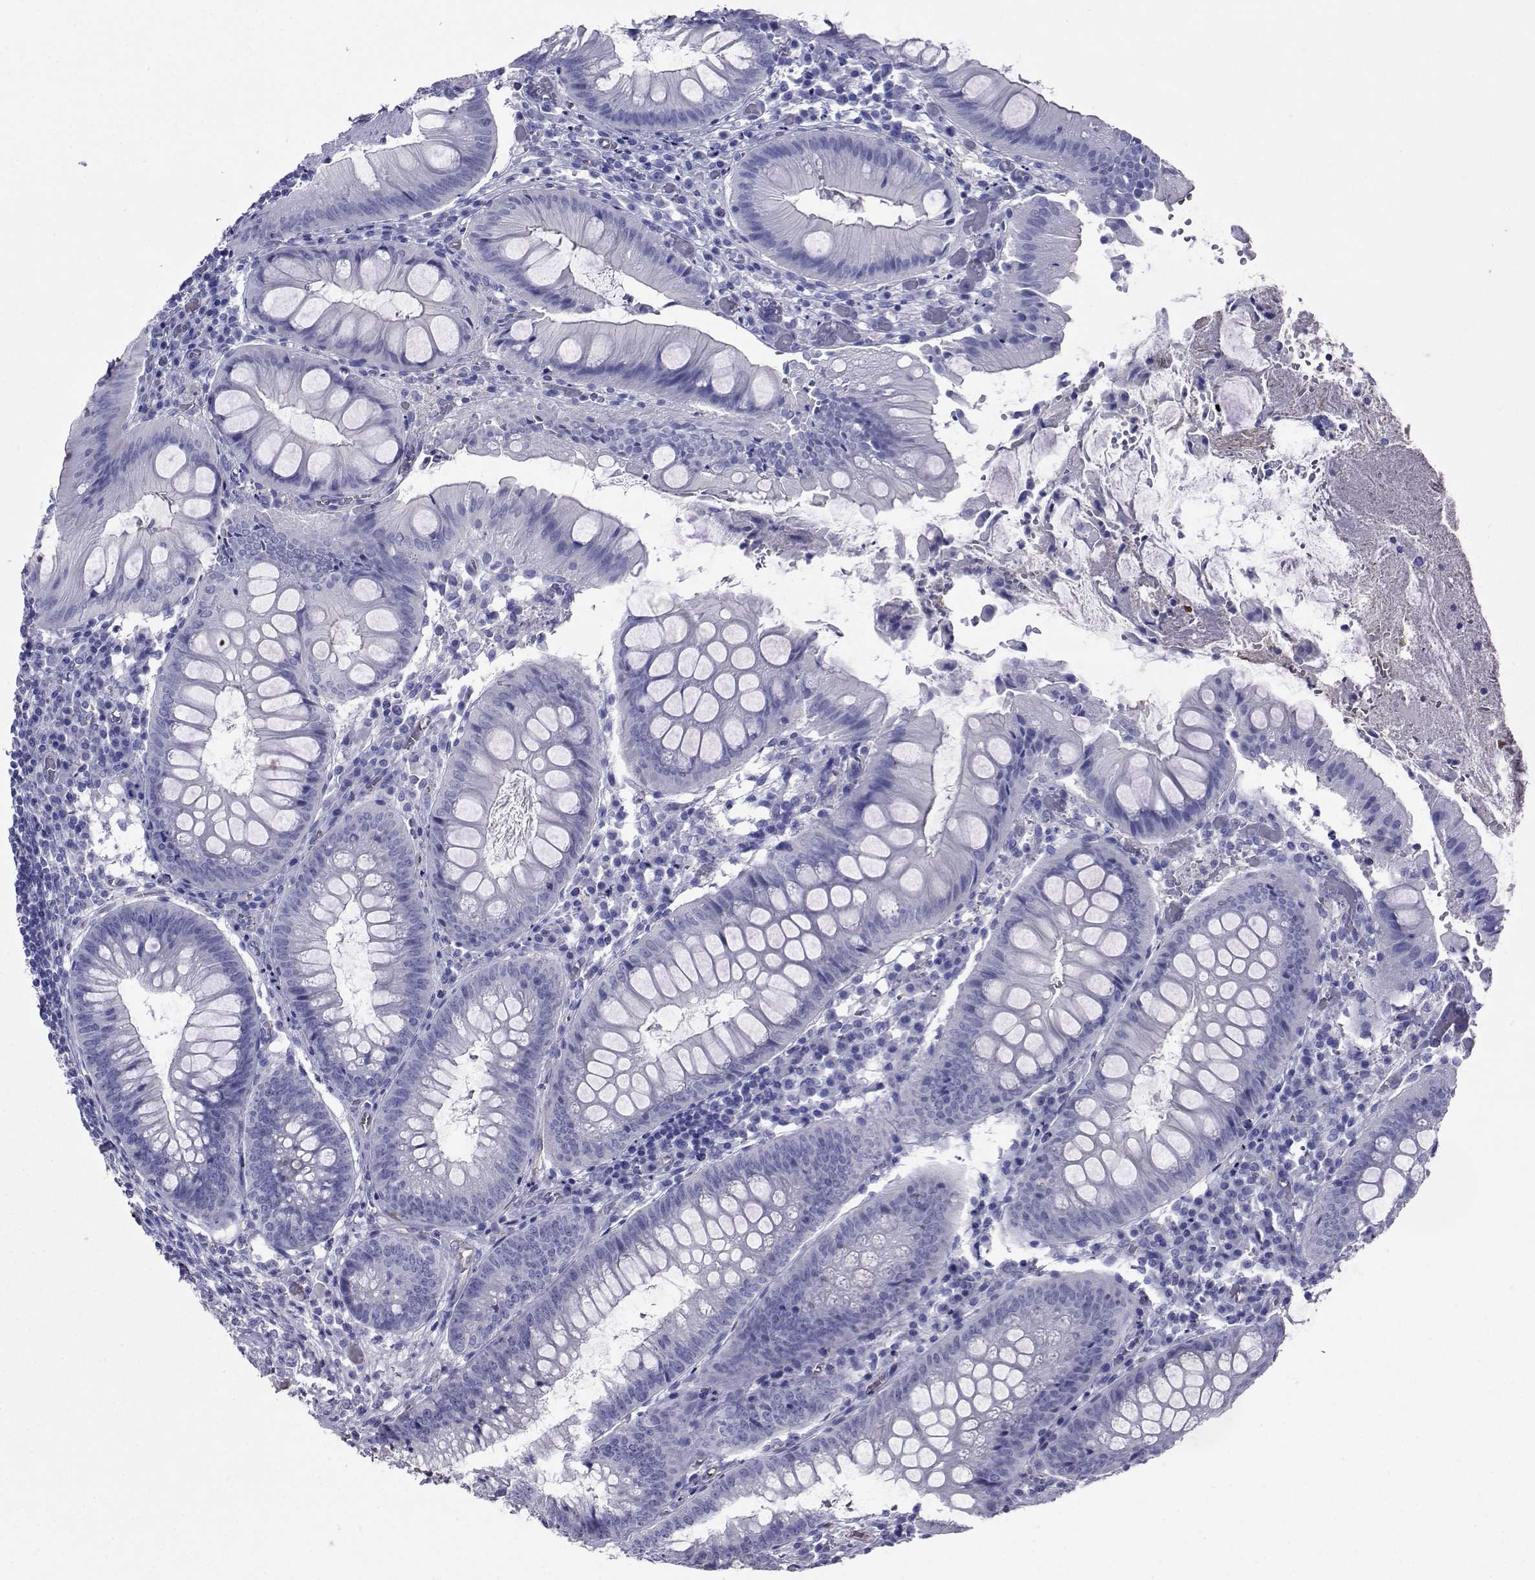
{"staining": {"intensity": "negative", "quantity": "none", "location": "none"}, "tissue": "appendix", "cell_type": "Glandular cells", "image_type": "normal", "snomed": [{"axis": "morphology", "description": "Normal tissue, NOS"}, {"axis": "morphology", "description": "Inflammation, NOS"}, {"axis": "topography", "description": "Appendix"}], "caption": "Glandular cells are negative for protein expression in unremarkable human appendix. (Stains: DAB immunohistochemistry with hematoxylin counter stain, Microscopy: brightfield microscopy at high magnification).", "gene": "CLUL1", "patient": {"sex": "male", "age": 16}}